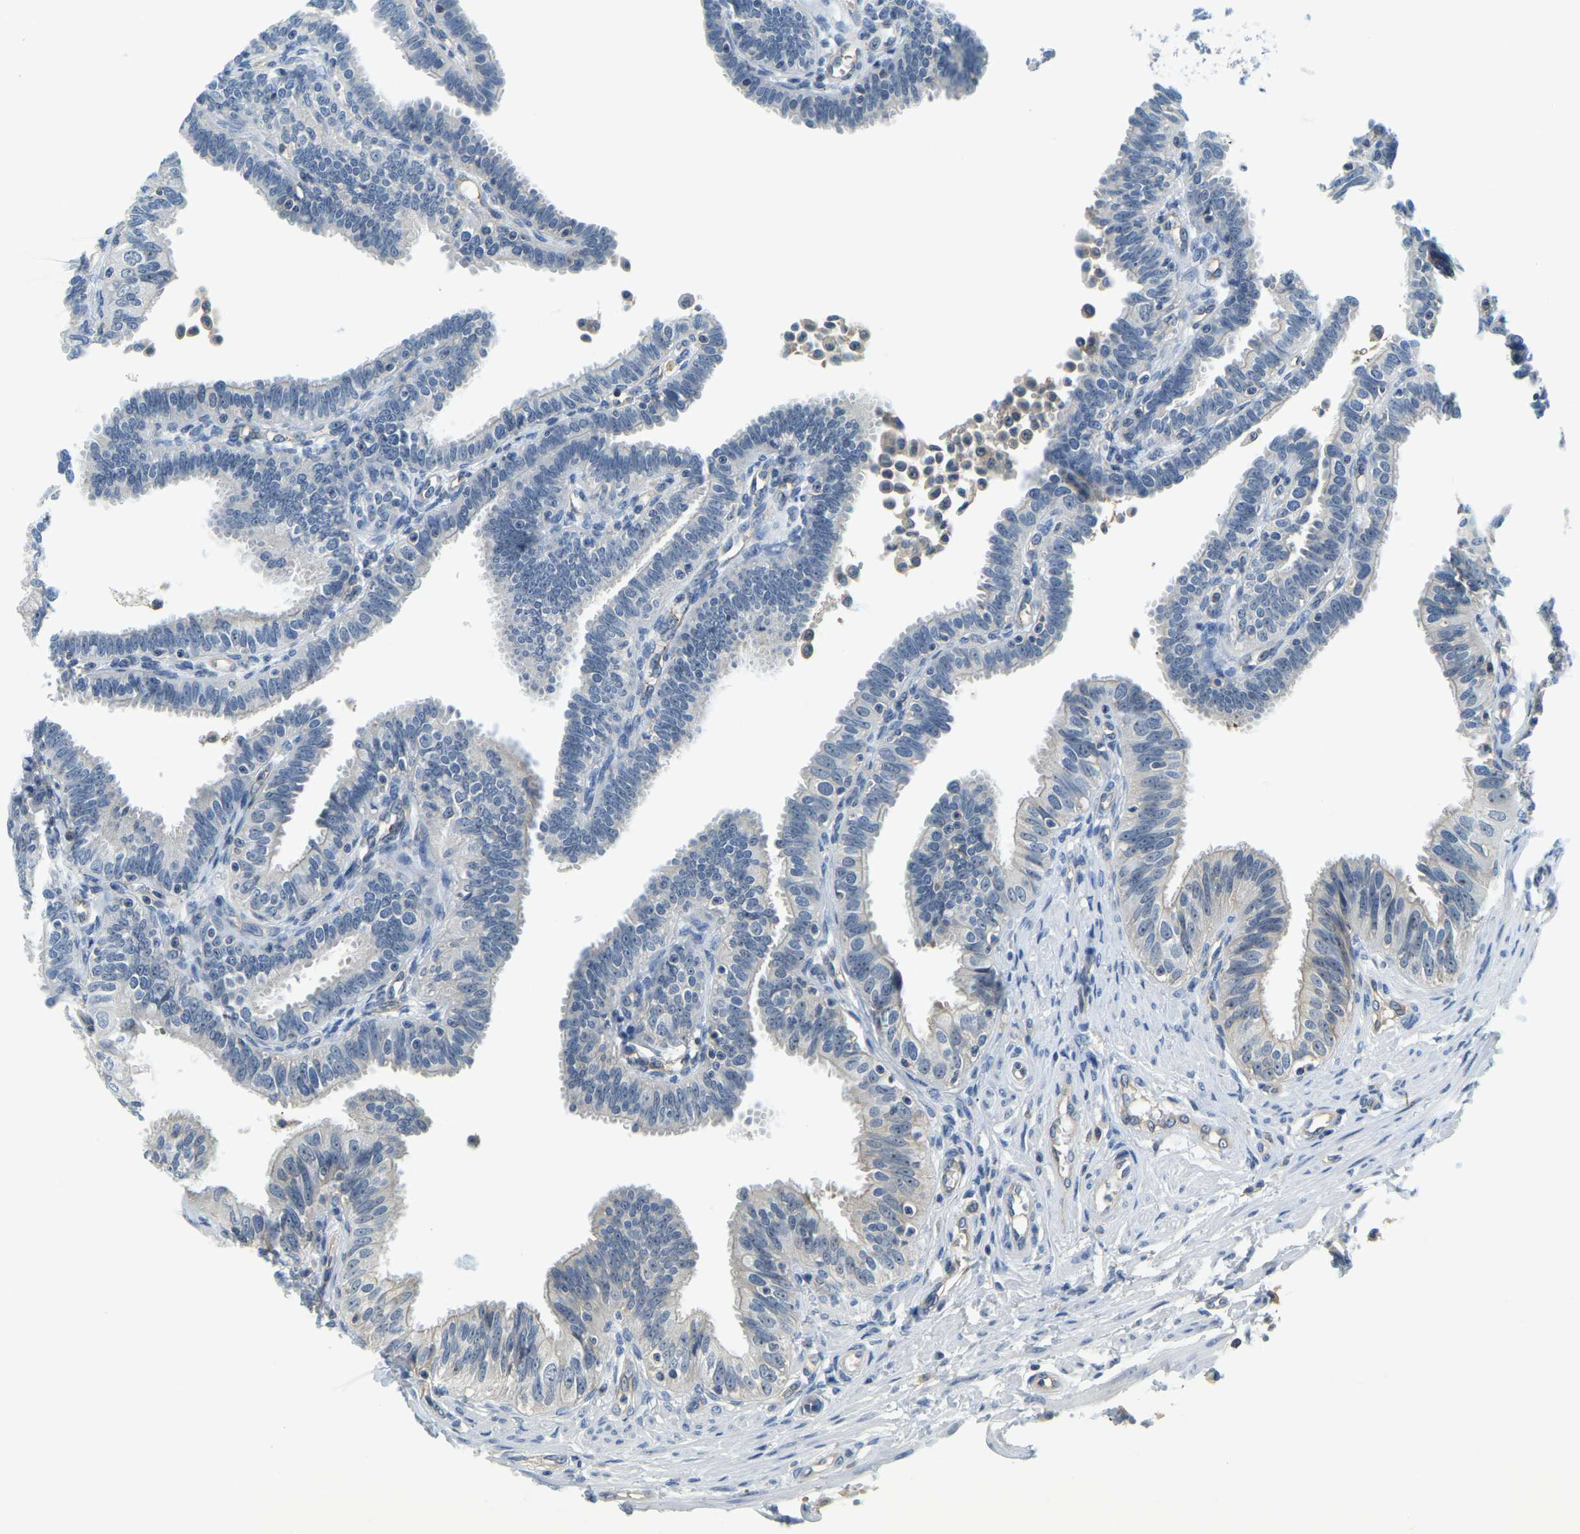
{"staining": {"intensity": "negative", "quantity": "none", "location": "none"}, "tissue": "fallopian tube", "cell_type": "Glandular cells", "image_type": "normal", "snomed": [{"axis": "morphology", "description": "Normal tissue, NOS"}, {"axis": "topography", "description": "Fallopian tube"}, {"axis": "topography", "description": "Placenta"}], "caption": "A histopathology image of fallopian tube stained for a protein shows no brown staining in glandular cells.", "gene": "RRP1", "patient": {"sex": "female", "age": 34}}